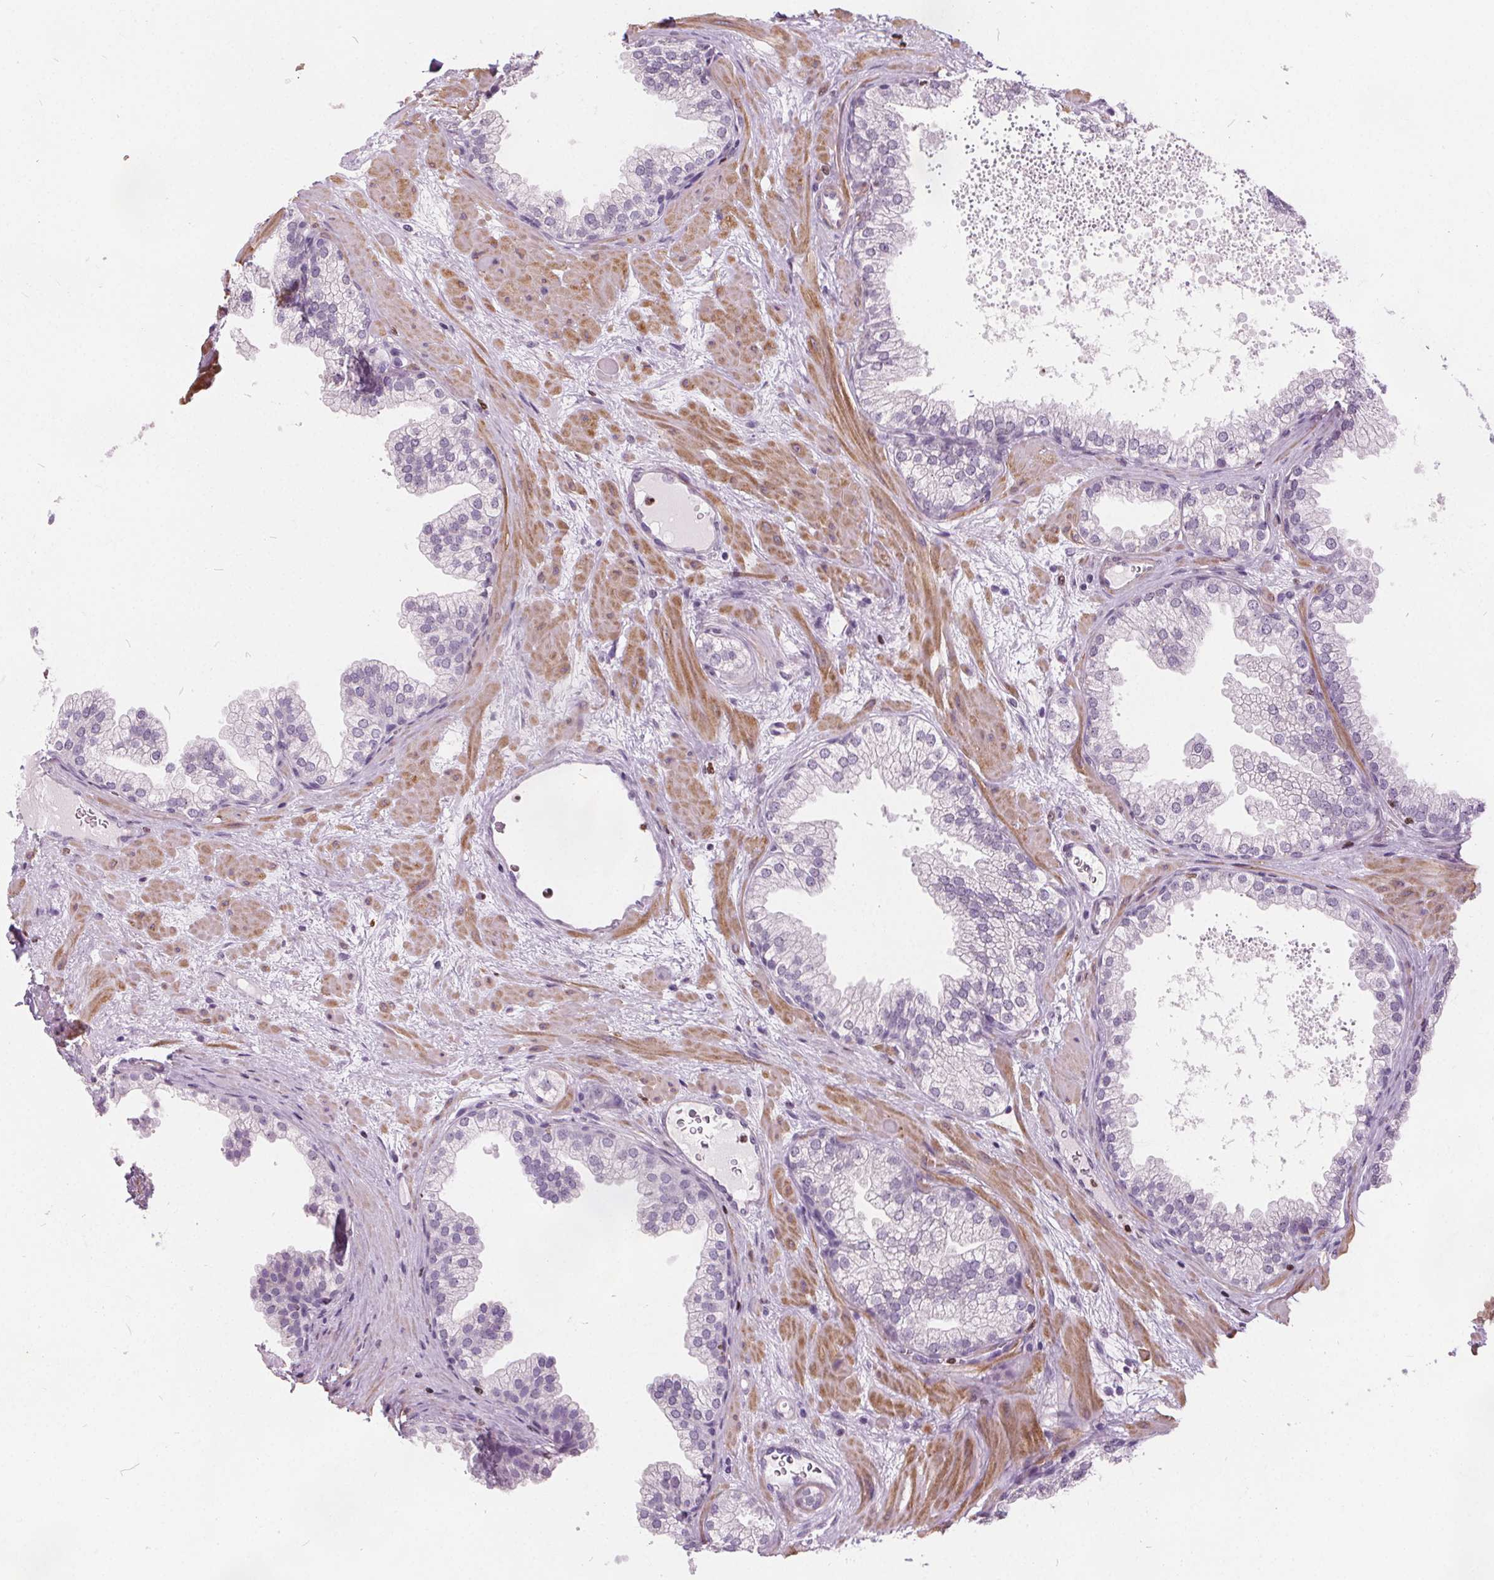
{"staining": {"intensity": "negative", "quantity": "none", "location": "none"}, "tissue": "prostate", "cell_type": "Glandular cells", "image_type": "normal", "snomed": [{"axis": "morphology", "description": "Normal tissue, NOS"}, {"axis": "topography", "description": "Prostate"}], "caption": "Prostate stained for a protein using immunohistochemistry (IHC) shows no expression glandular cells.", "gene": "ISLR2", "patient": {"sex": "male", "age": 37}}